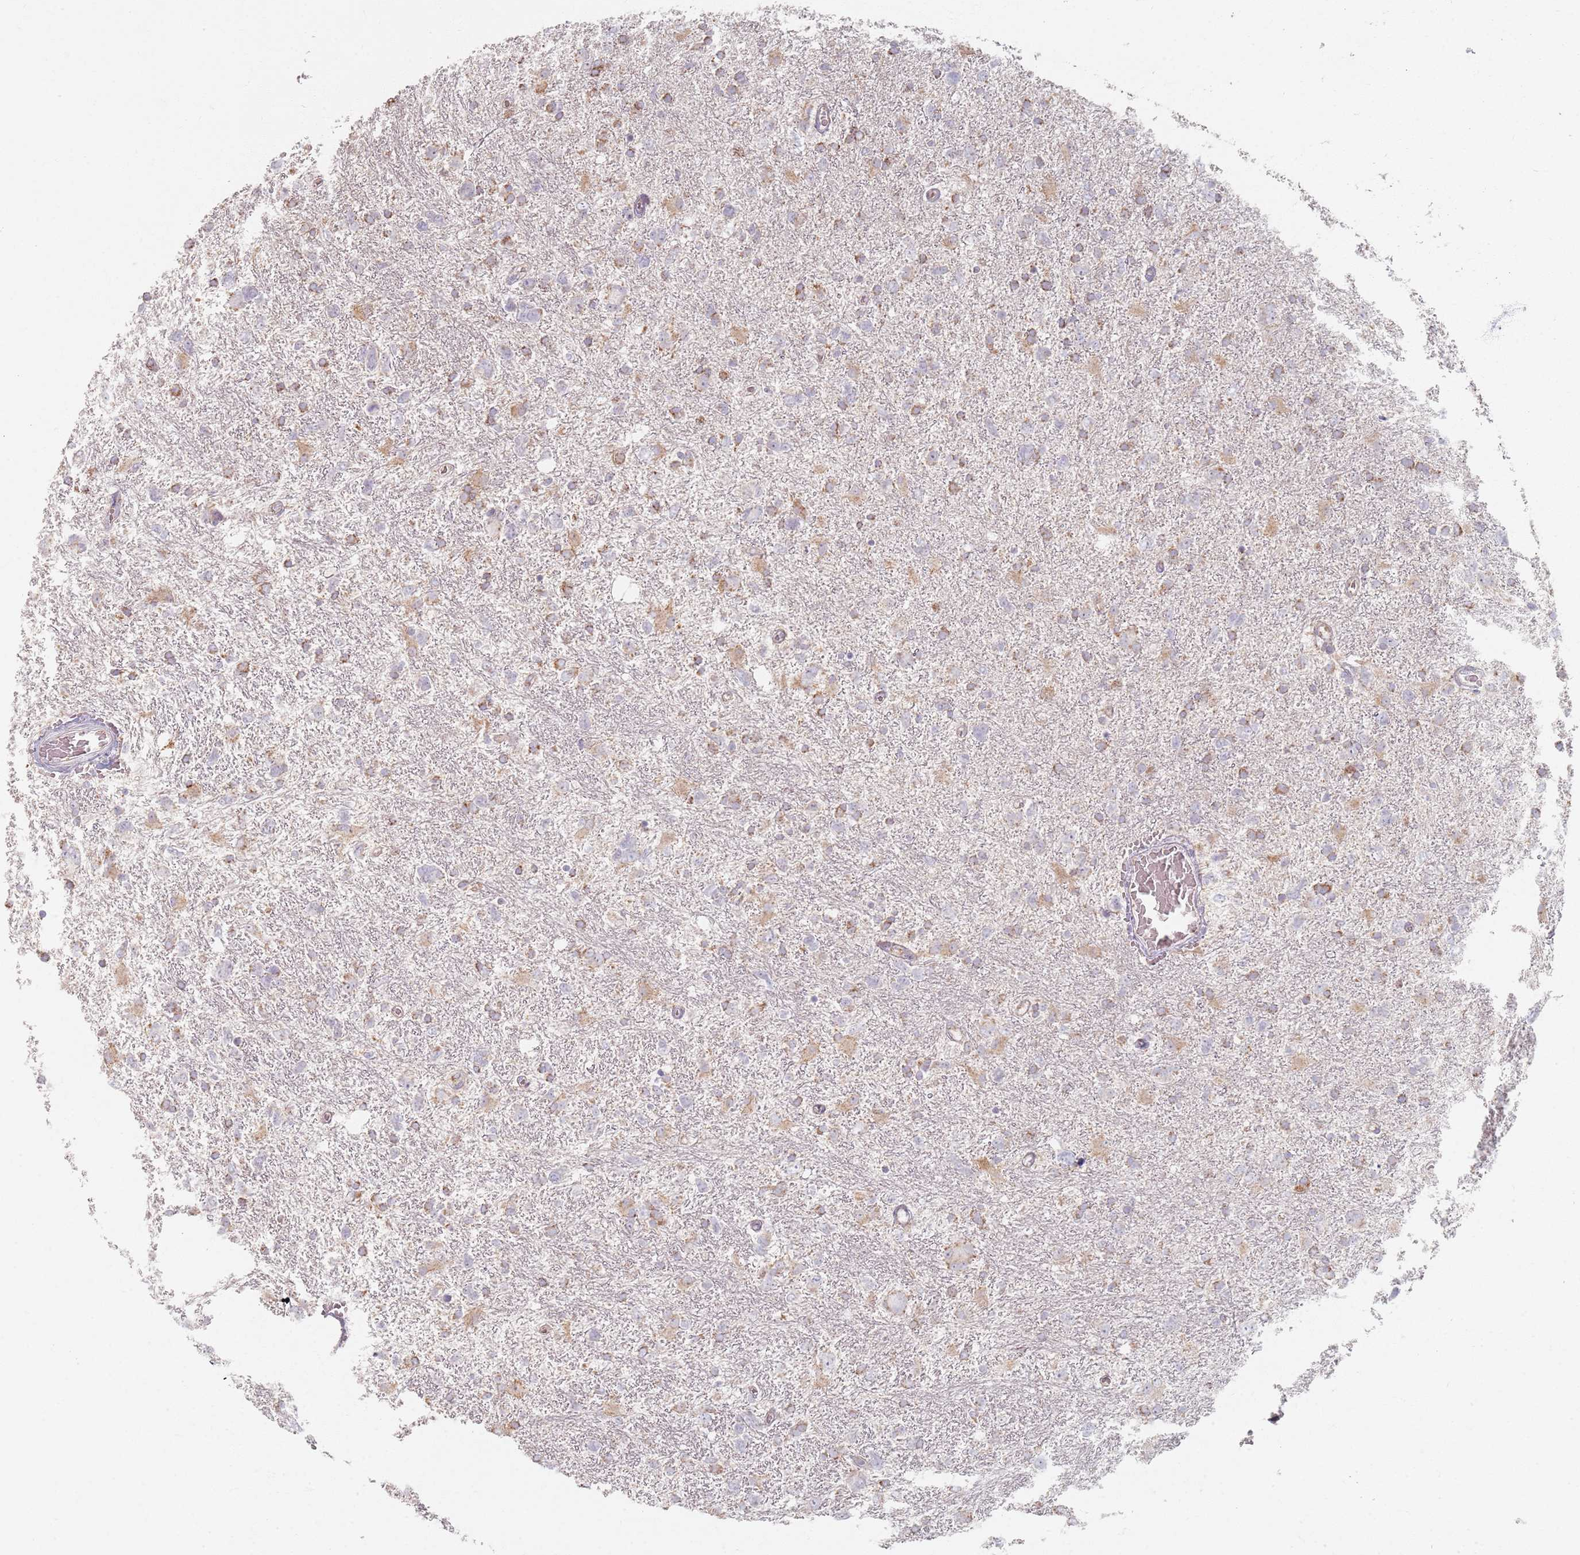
{"staining": {"intensity": "weak", "quantity": "25%-75%", "location": "cytoplasmic/membranous"}, "tissue": "glioma", "cell_type": "Tumor cells", "image_type": "cancer", "snomed": [{"axis": "morphology", "description": "Glioma, malignant, High grade"}, {"axis": "topography", "description": "Brain"}], "caption": "Glioma stained with IHC displays weak cytoplasmic/membranous positivity in about 25%-75% of tumor cells. (DAB IHC with brightfield microscopy, high magnification).", "gene": "PKD2L2", "patient": {"sex": "male", "age": 61}}